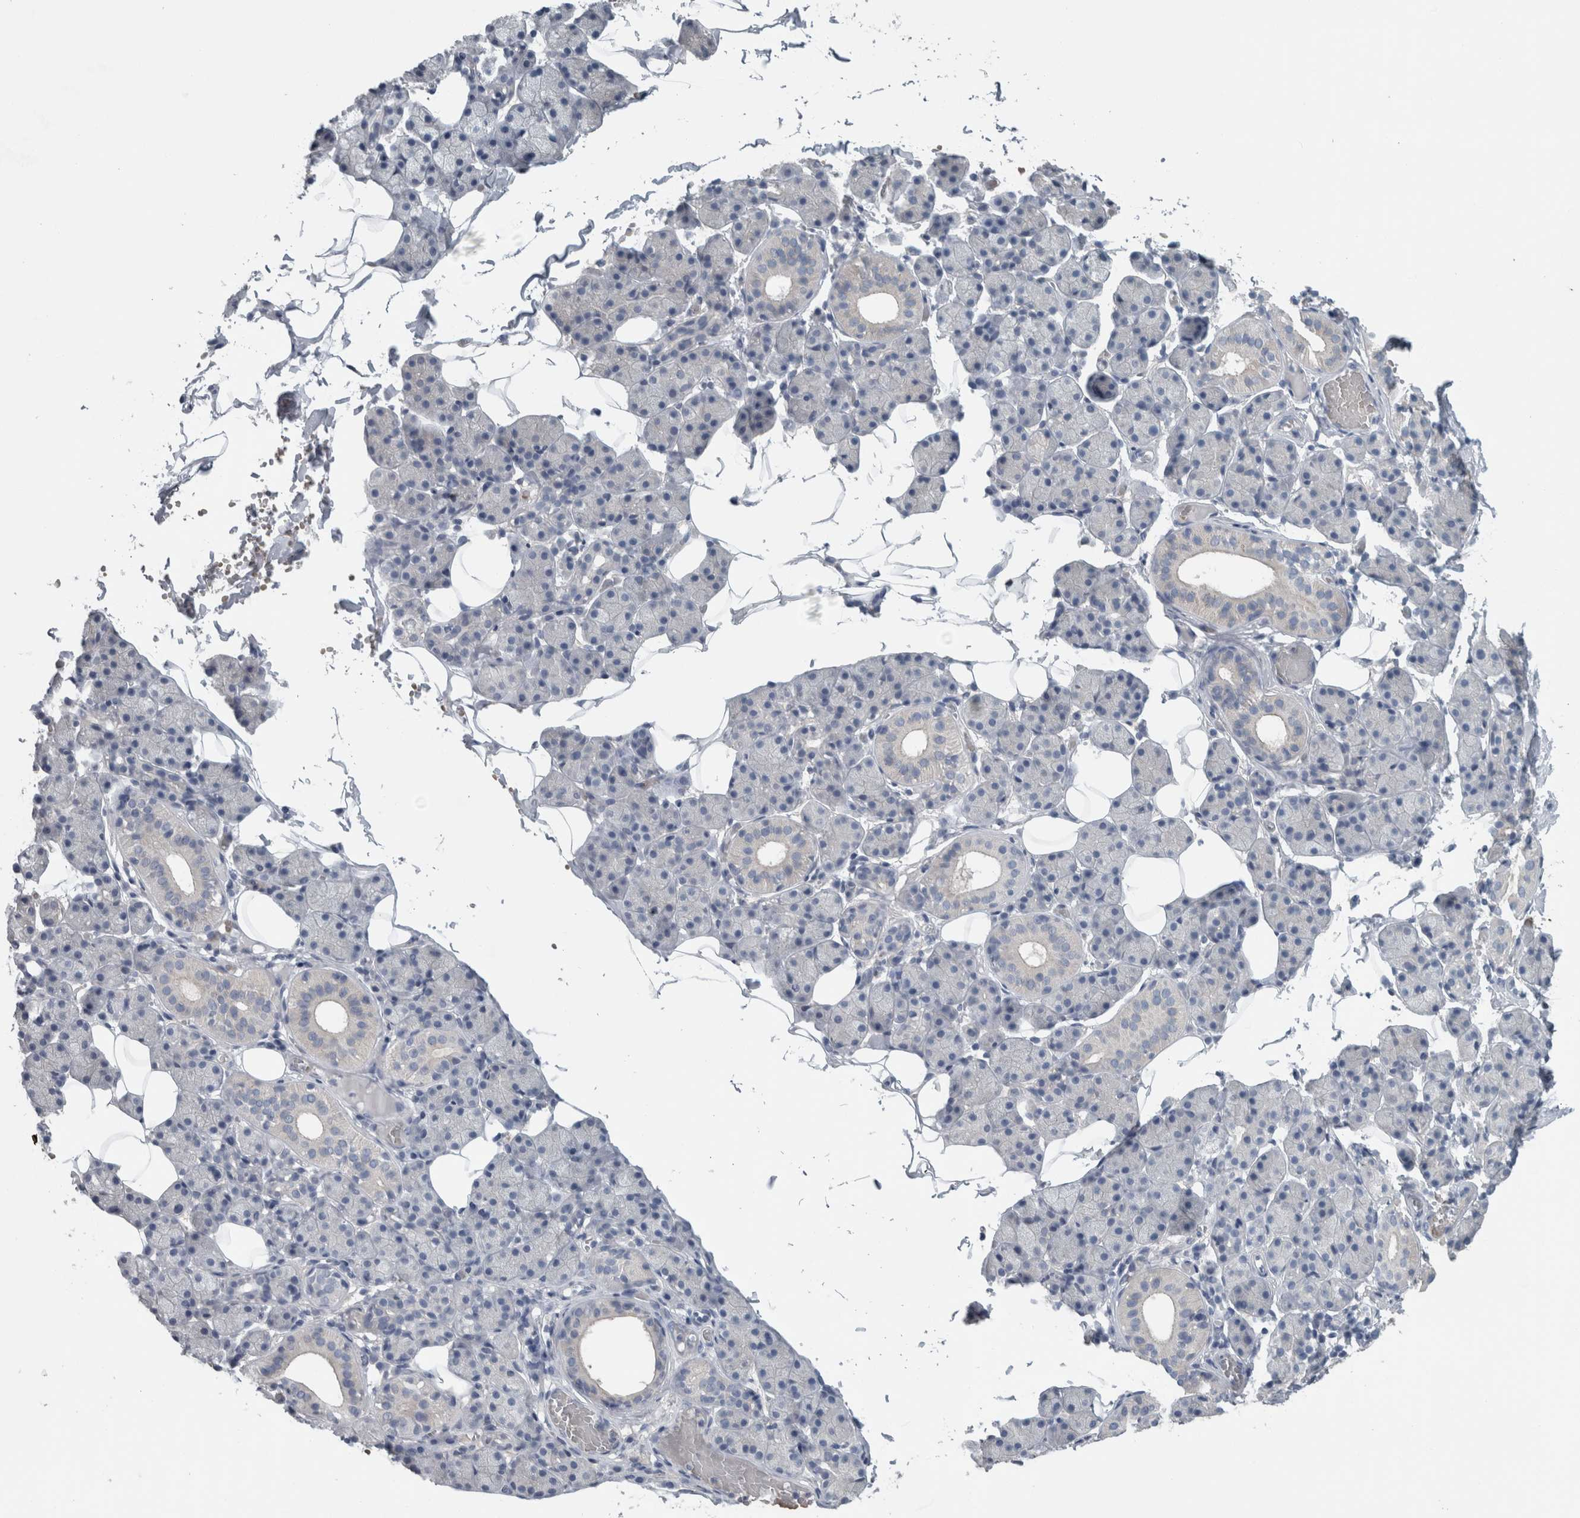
{"staining": {"intensity": "negative", "quantity": "none", "location": "none"}, "tissue": "salivary gland", "cell_type": "Glandular cells", "image_type": "normal", "snomed": [{"axis": "morphology", "description": "Normal tissue, NOS"}, {"axis": "topography", "description": "Salivary gland"}], "caption": "A high-resolution micrograph shows immunohistochemistry (IHC) staining of unremarkable salivary gland, which exhibits no significant staining in glandular cells. (DAB (3,3'-diaminobenzidine) immunohistochemistry with hematoxylin counter stain).", "gene": "SH3GL2", "patient": {"sex": "female", "age": 33}}